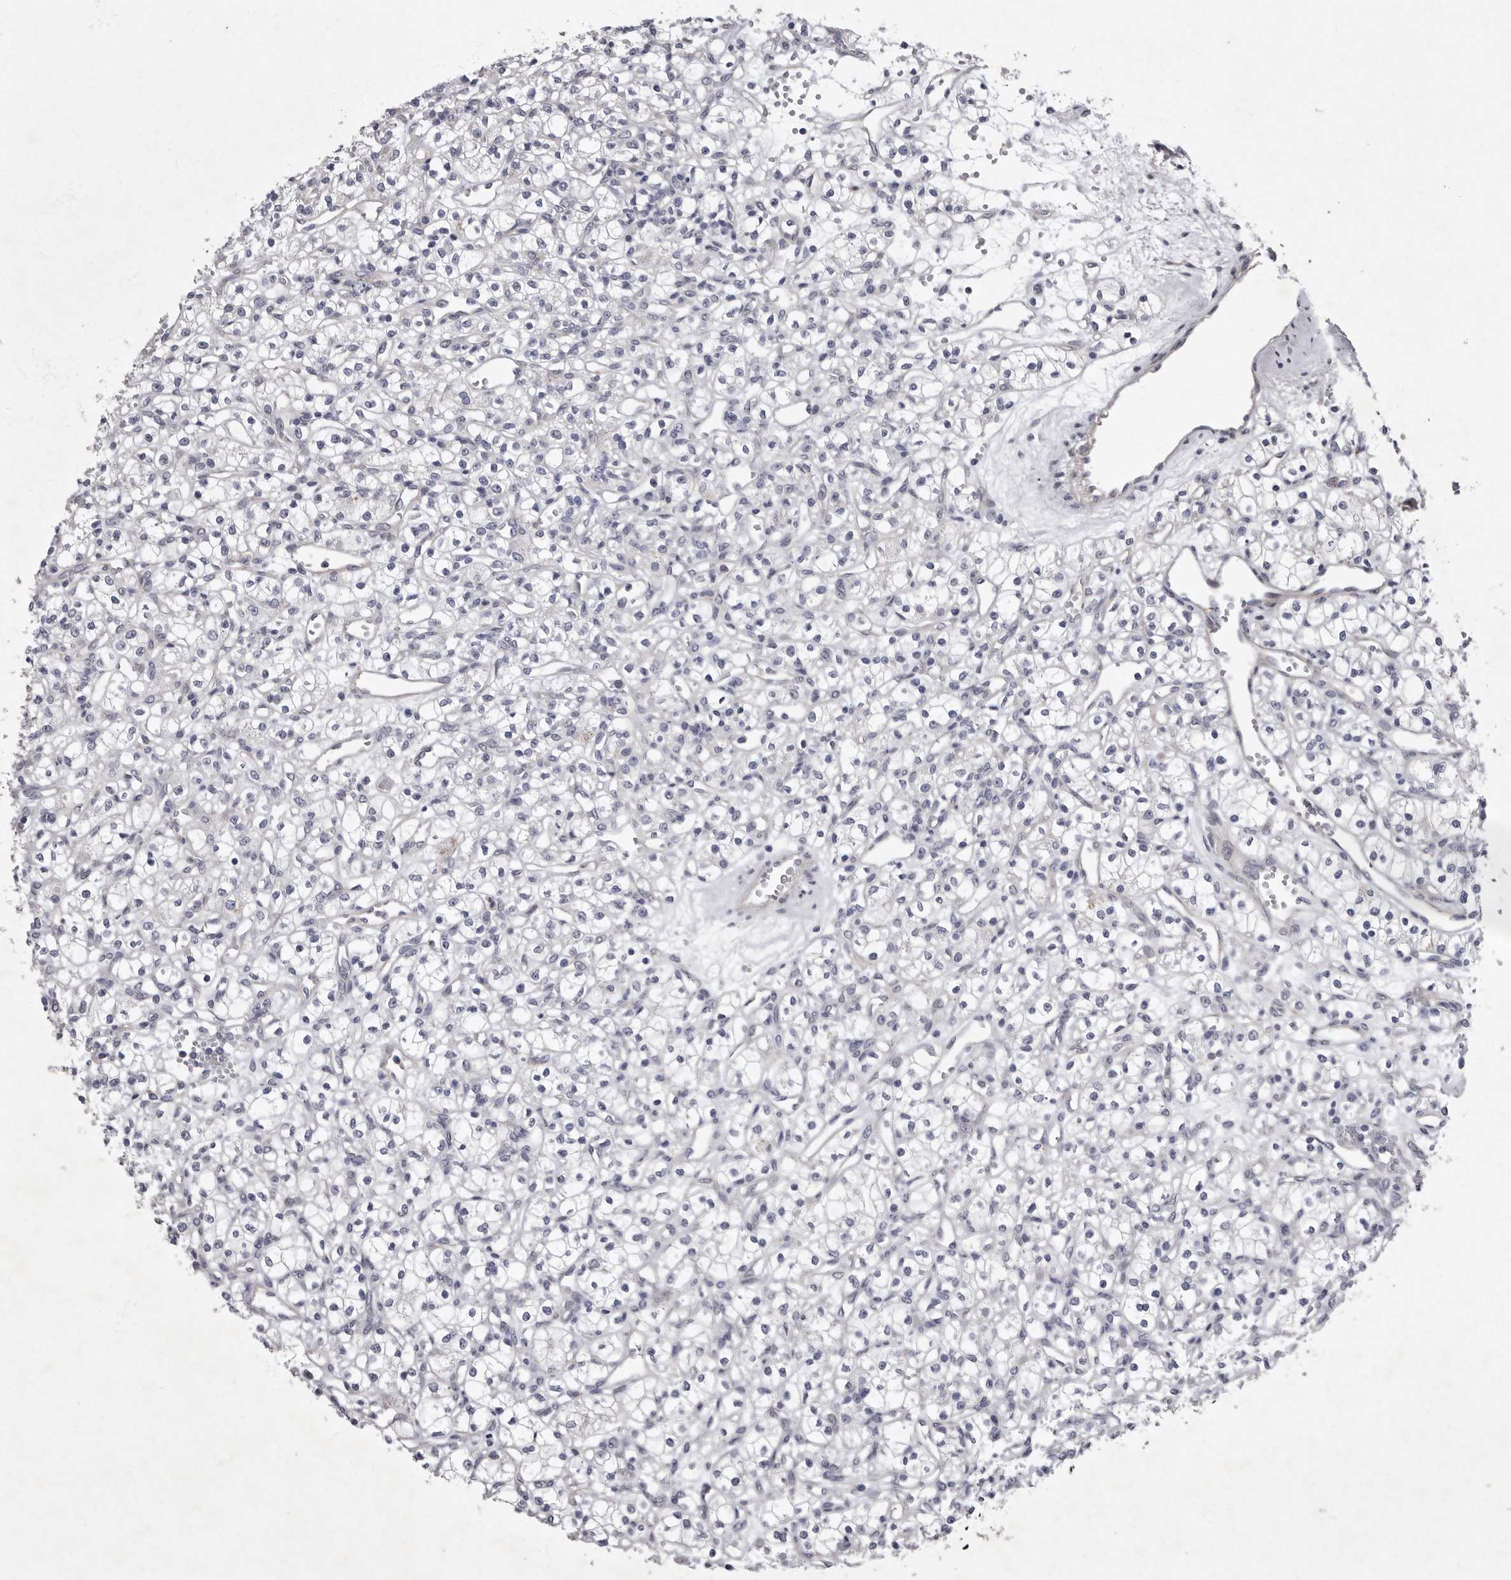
{"staining": {"intensity": "negative", "quantity": "none", "location": "none"}, "tissue": "renal cancer", "cell_type": "Tumor cells", "image_type": "cancer", "snomed": [{"axis": "morphology", "description": "Adenocarcinoma, NOS"}, {"axis": "topography", "description": "Kidney"}], "caption": "Immunohistochemistry histopathology image of adenocarcinoma (renal) stained for a protein (brown), which exhibits no positivity in tumor cells.", "gene": "NKAIN4", "patient": {"sex": "female", "age": 59}}